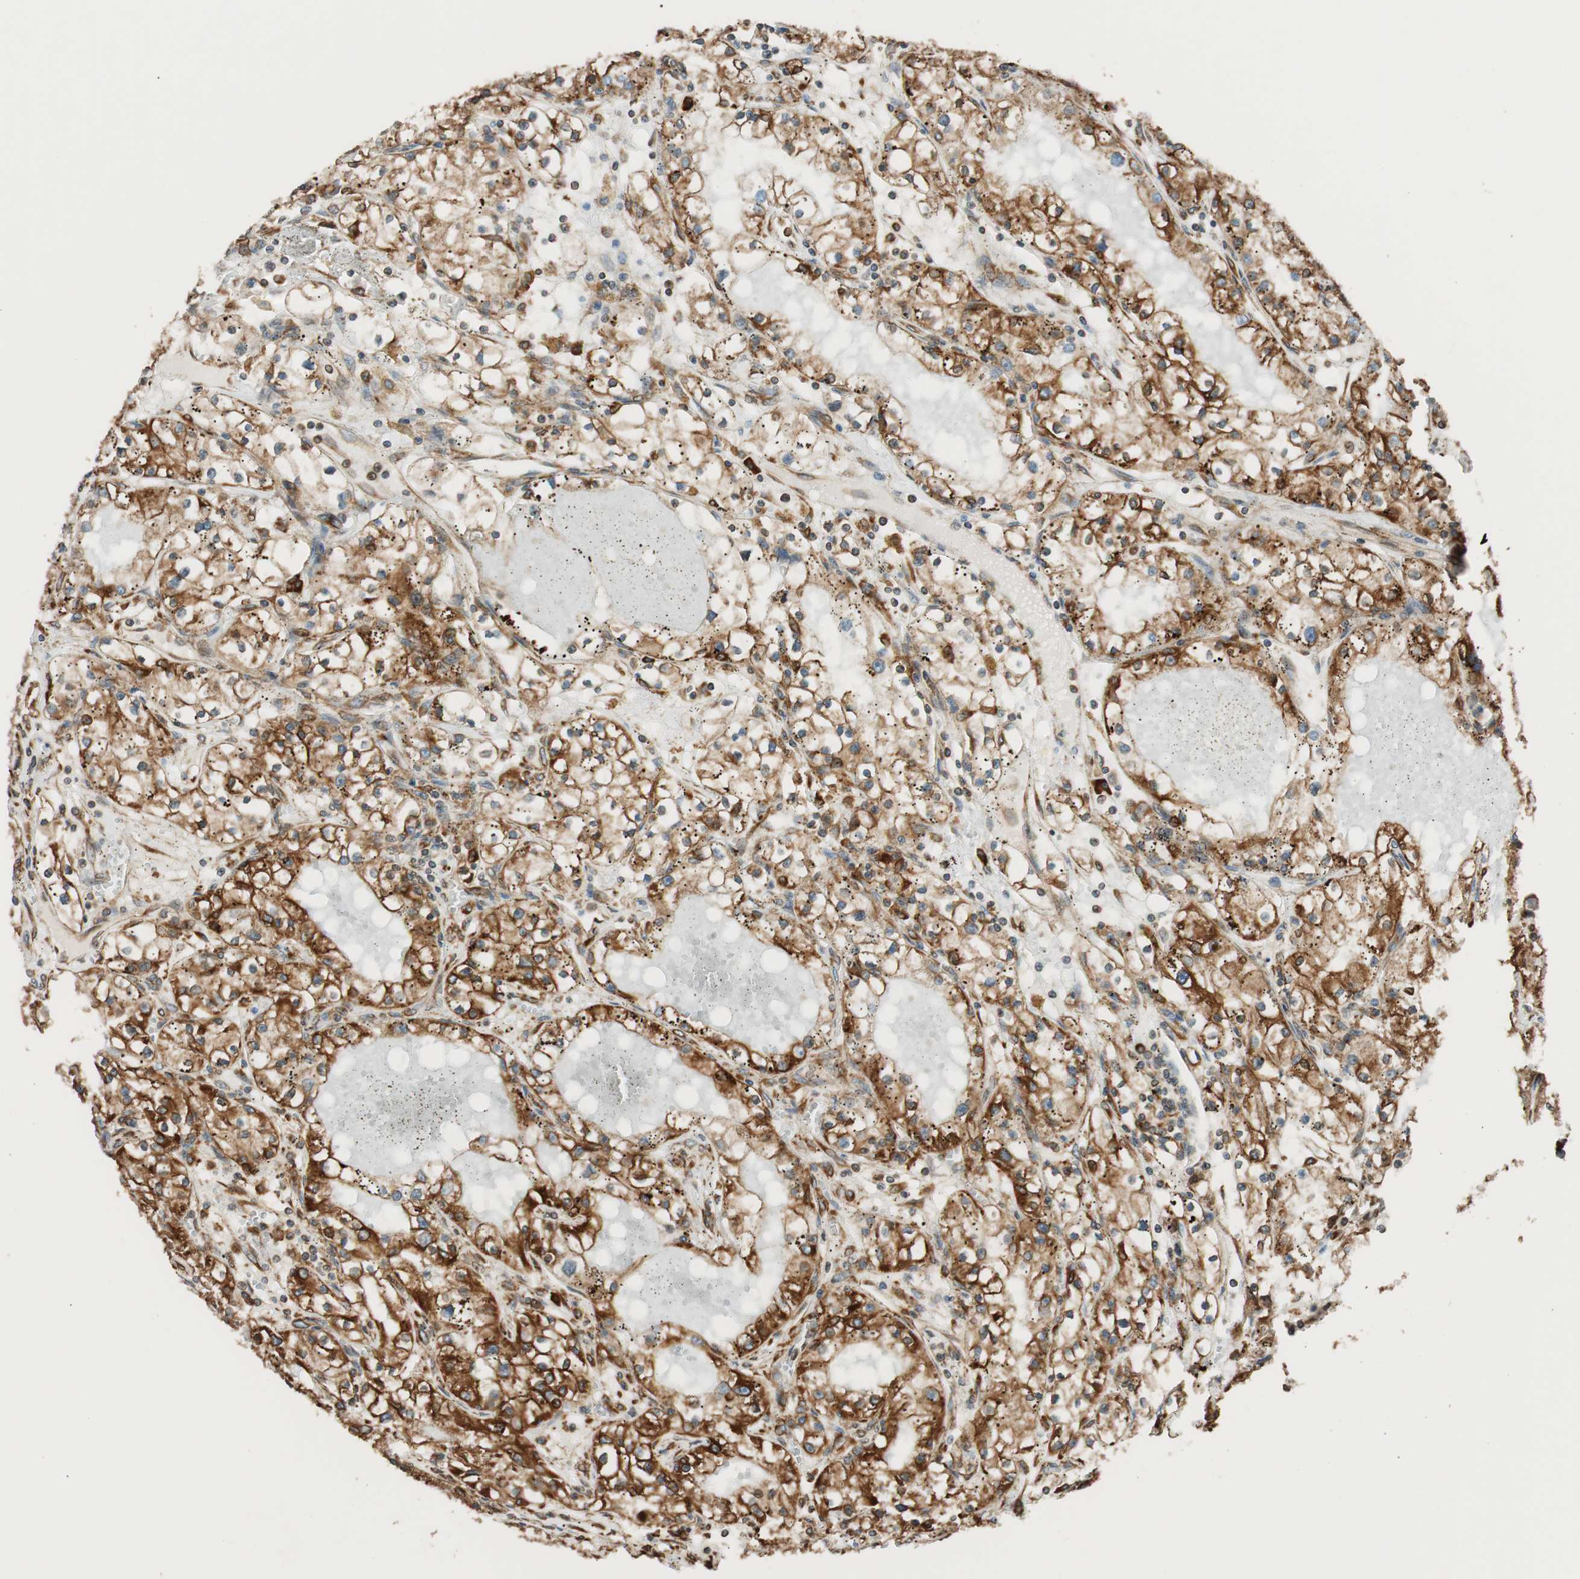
{"staining": {"intensity": "strong", "quantity": ">75%", "location": "cytoplasmic/membranous"}, "tissue": "renal cancer", "cell_type": "Tumor cells", "image_type": "cancer", "snomed": [{"axis": "morphology", "description": "Adenocarcinoma, NOS"}, {"axis": "topography", "description": "Kidney"}], "caption": "Immunohistochemistry image of neoplastic tissue: renal adenocarcinoma stained using immunohistochemistry (IHC) reveals high levels of strong protein expression localized specifically in the cytoplasmic/membranous of tumor cells, appearing as a cytoplasmic/membranous brown color.", "gene": "PRKCSH", "patient": {"sex": "male", "age": 56}}